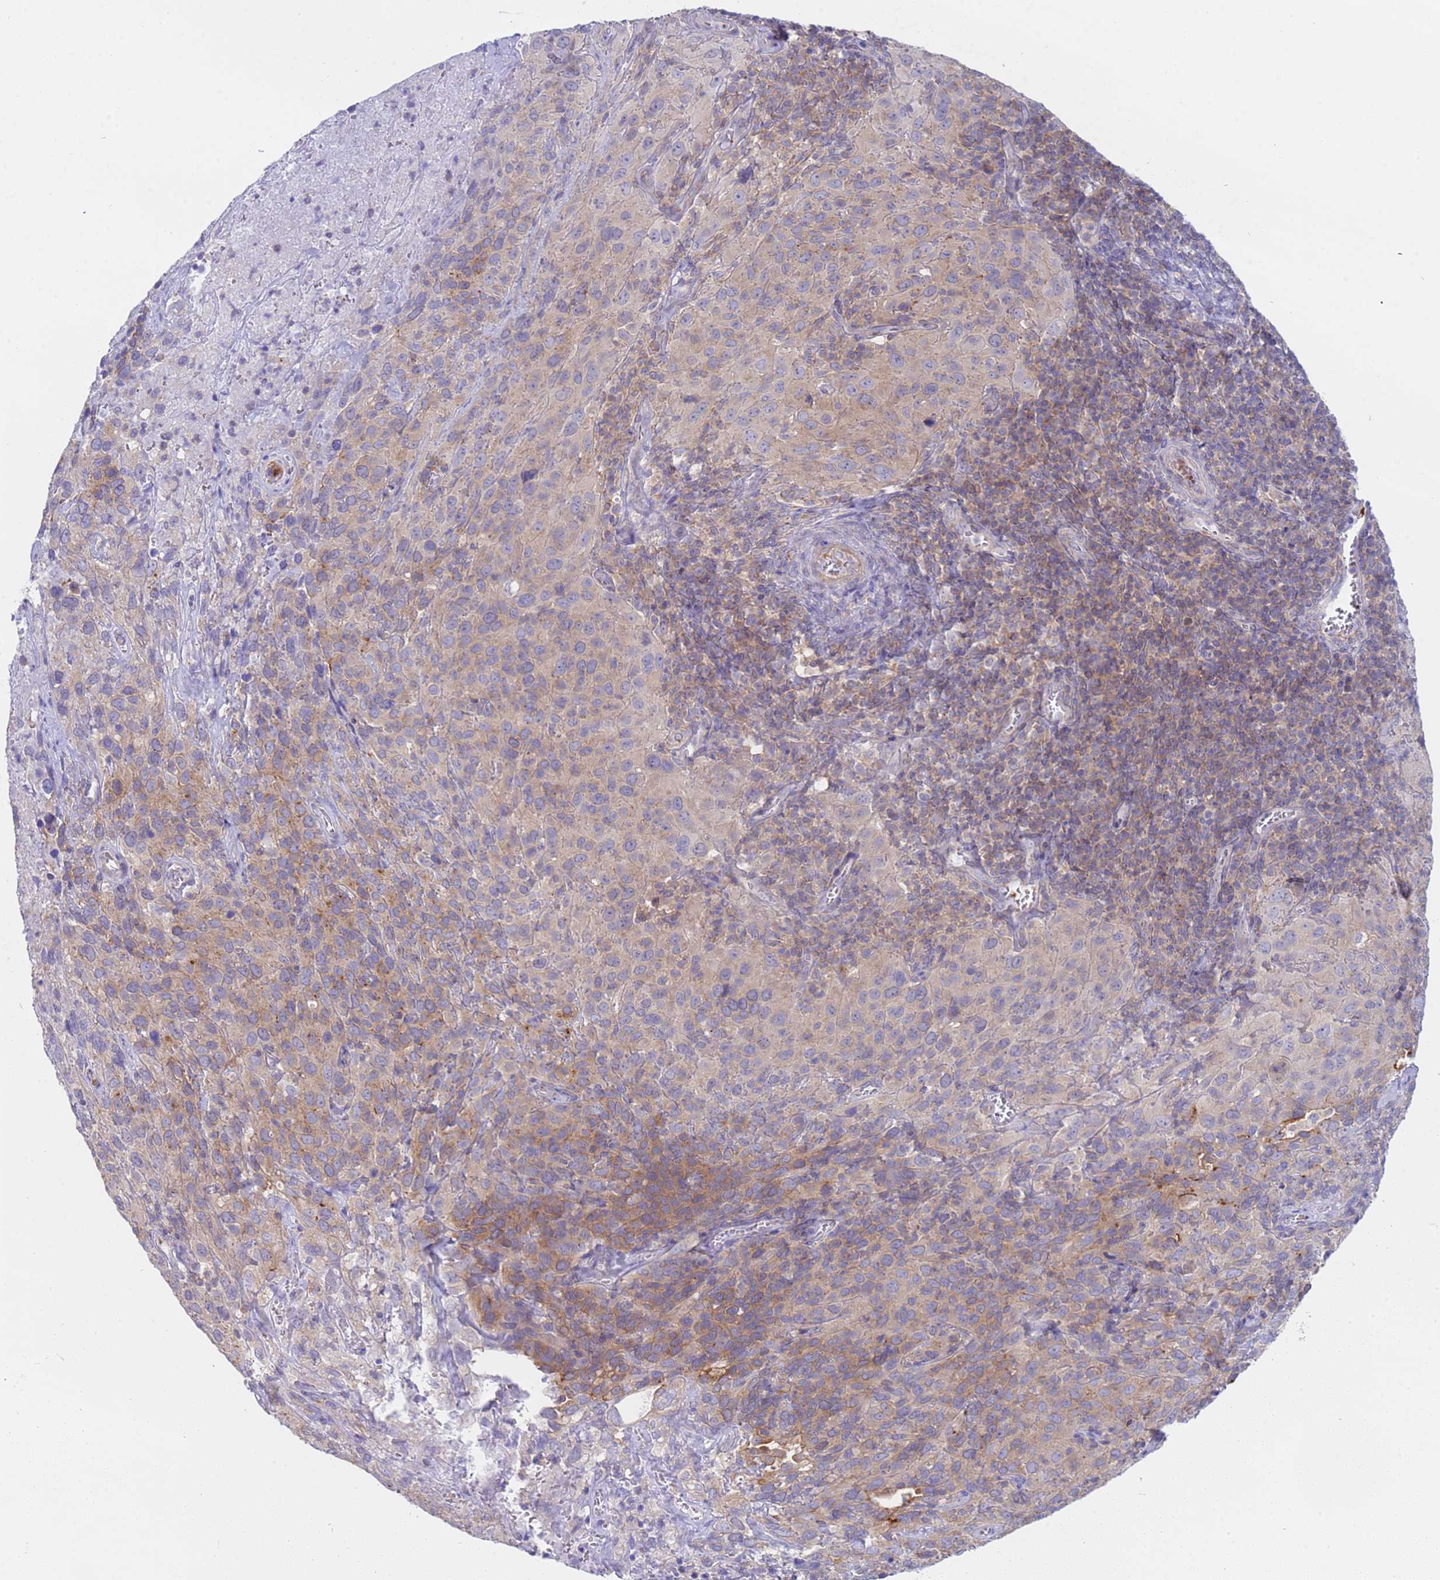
{"staining": {"intensity": "weak", "quantity": ">75%", "location": "cytoplasmic/membranous"}, "tissue": "cervical cancer", "cell_type": "Tumor cells", "image_type": "cancer", "snomed": [{"axis": "morphology", "description": "Squamous cell carcinoma, NOS"}, {"axis": "topography", "description": "Cervix"}], "caption": "This histopathology image exhibits cervical cancer (squamous cell carcinoma) stained with immunohistochemistry (IHC) to label a protein in brown. The cytoplasmic/membranous of tumor cells show weak positivity for the protein. Nuclei are counter-stained blue.", "gene": "CAPN7", "patient": {"sex": "female", "age": 51}}